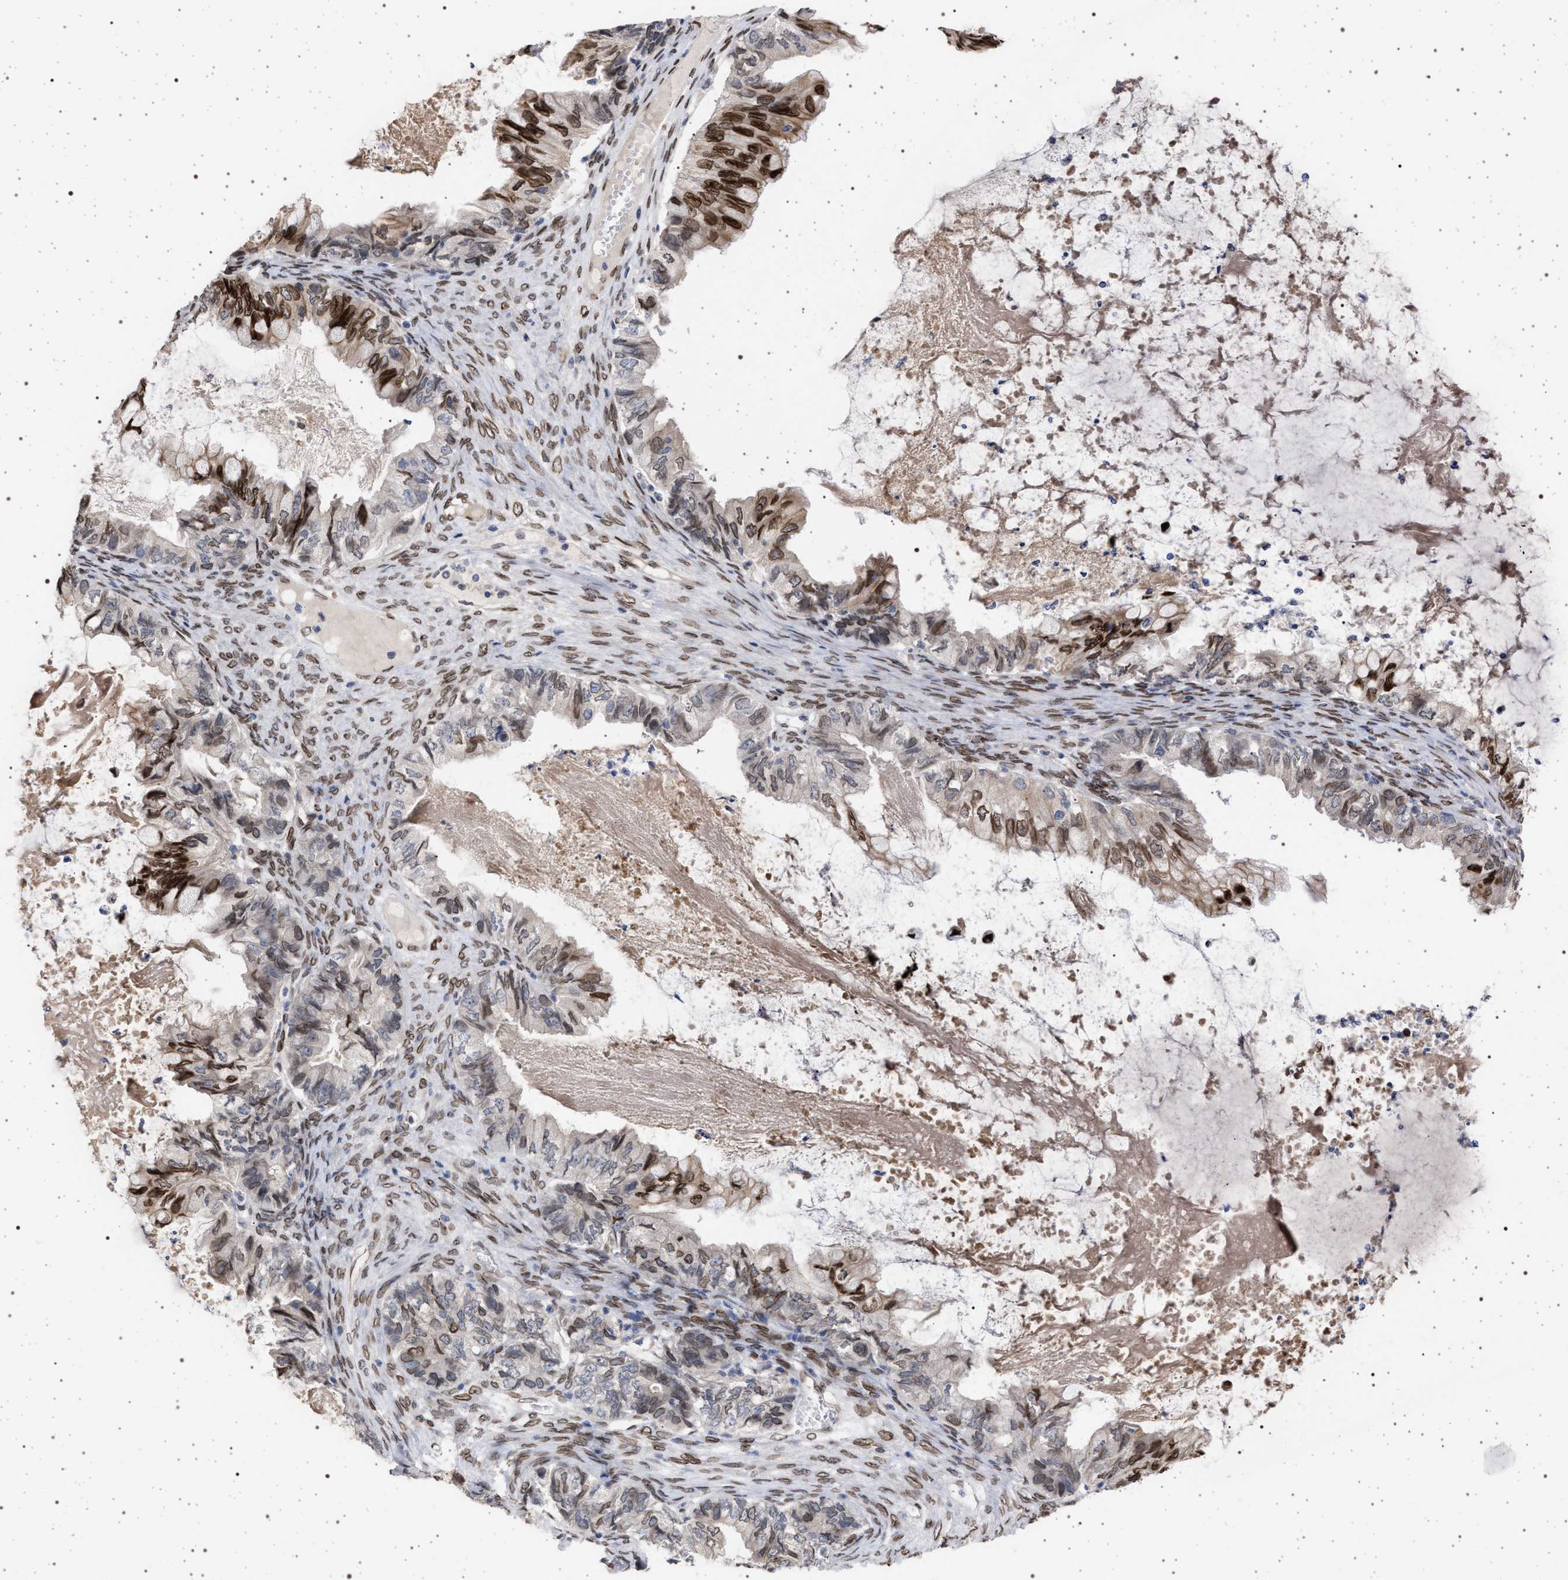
{"staining": {"intensity": "strong", "quantity": "25%-75%", "location": "cytoplasmic/membranous,nuclear"}, "tissue": "ovarian cancer", "cell_type": "Tumor cells", "image_type": "cancer", "snomed": [{"axis": "morphology", "description": "Cystadenocarcinoma, mucinous, NOS"}, {"axis": "topography", "description": "Ovary"}], "caption": "Protein analysis of ovarian mucinous cystadenocarcinoma tissue exhibits strong cytoplasmic/membranous and nuclear staining in about 25%-75% of tumor cells.", "gene": "ING2", "patient": {"sex": "female", "age": 80}}